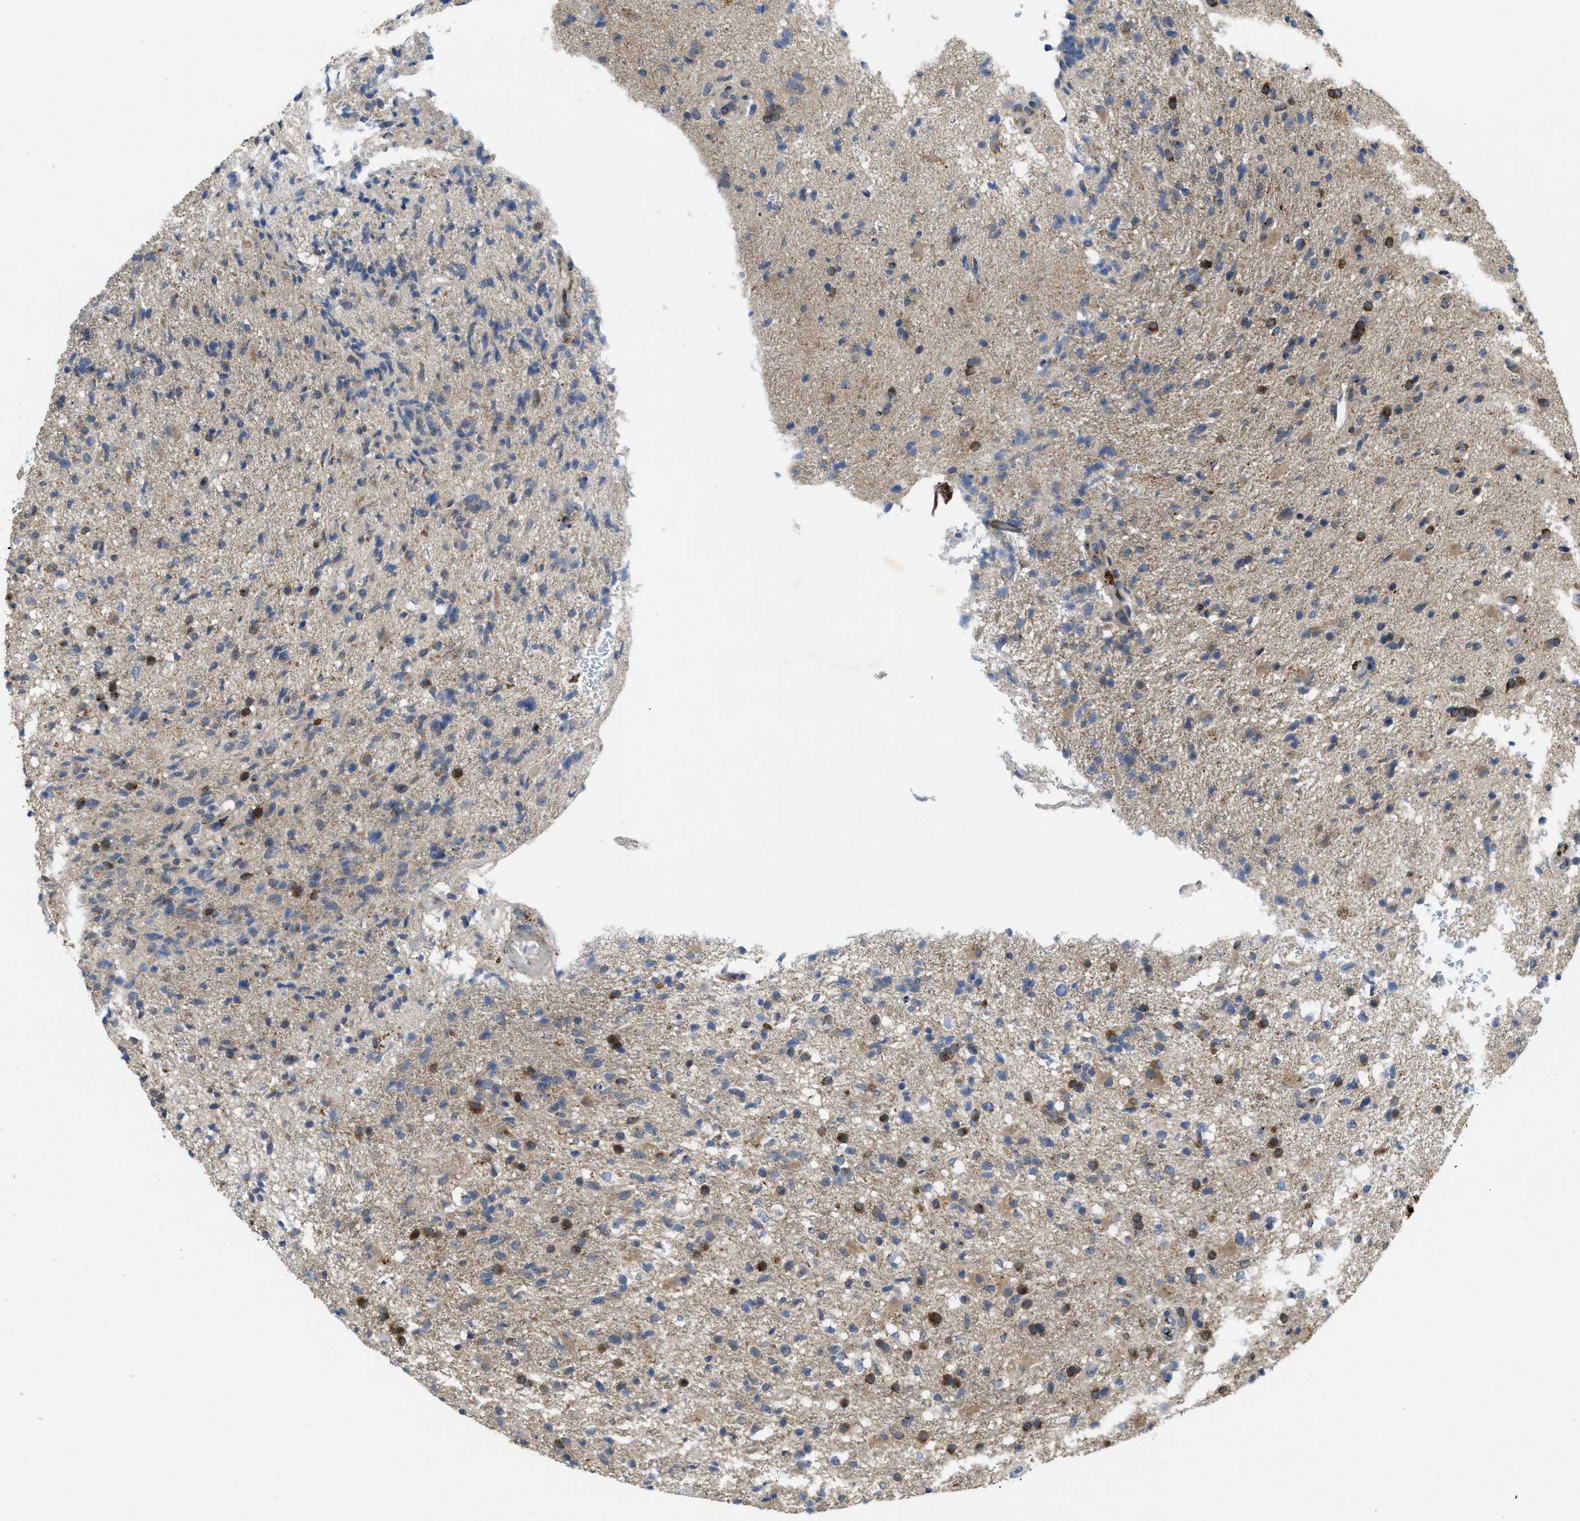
{"staining": {"intensity": "moderate", "quantity": "25%-75%", "location": "cytoplasmic/membranous"}, "tissue": "glioma", "cell_type": "Tumor cells", "image_type": "cancer", "snomed": [{"axis": "morphology", "description": "Glioma, malignant, High grade"}, {"axis": "topography", "description": "Brain"}], "caption": "Tumor cells exhibit moderate cytoplasmic/membranous positivity in approximately 25%-75% of cells in malignant glioma (high-grade).", "gene": "ZNF70", "patient": {"sex": "male", "age": 72}}